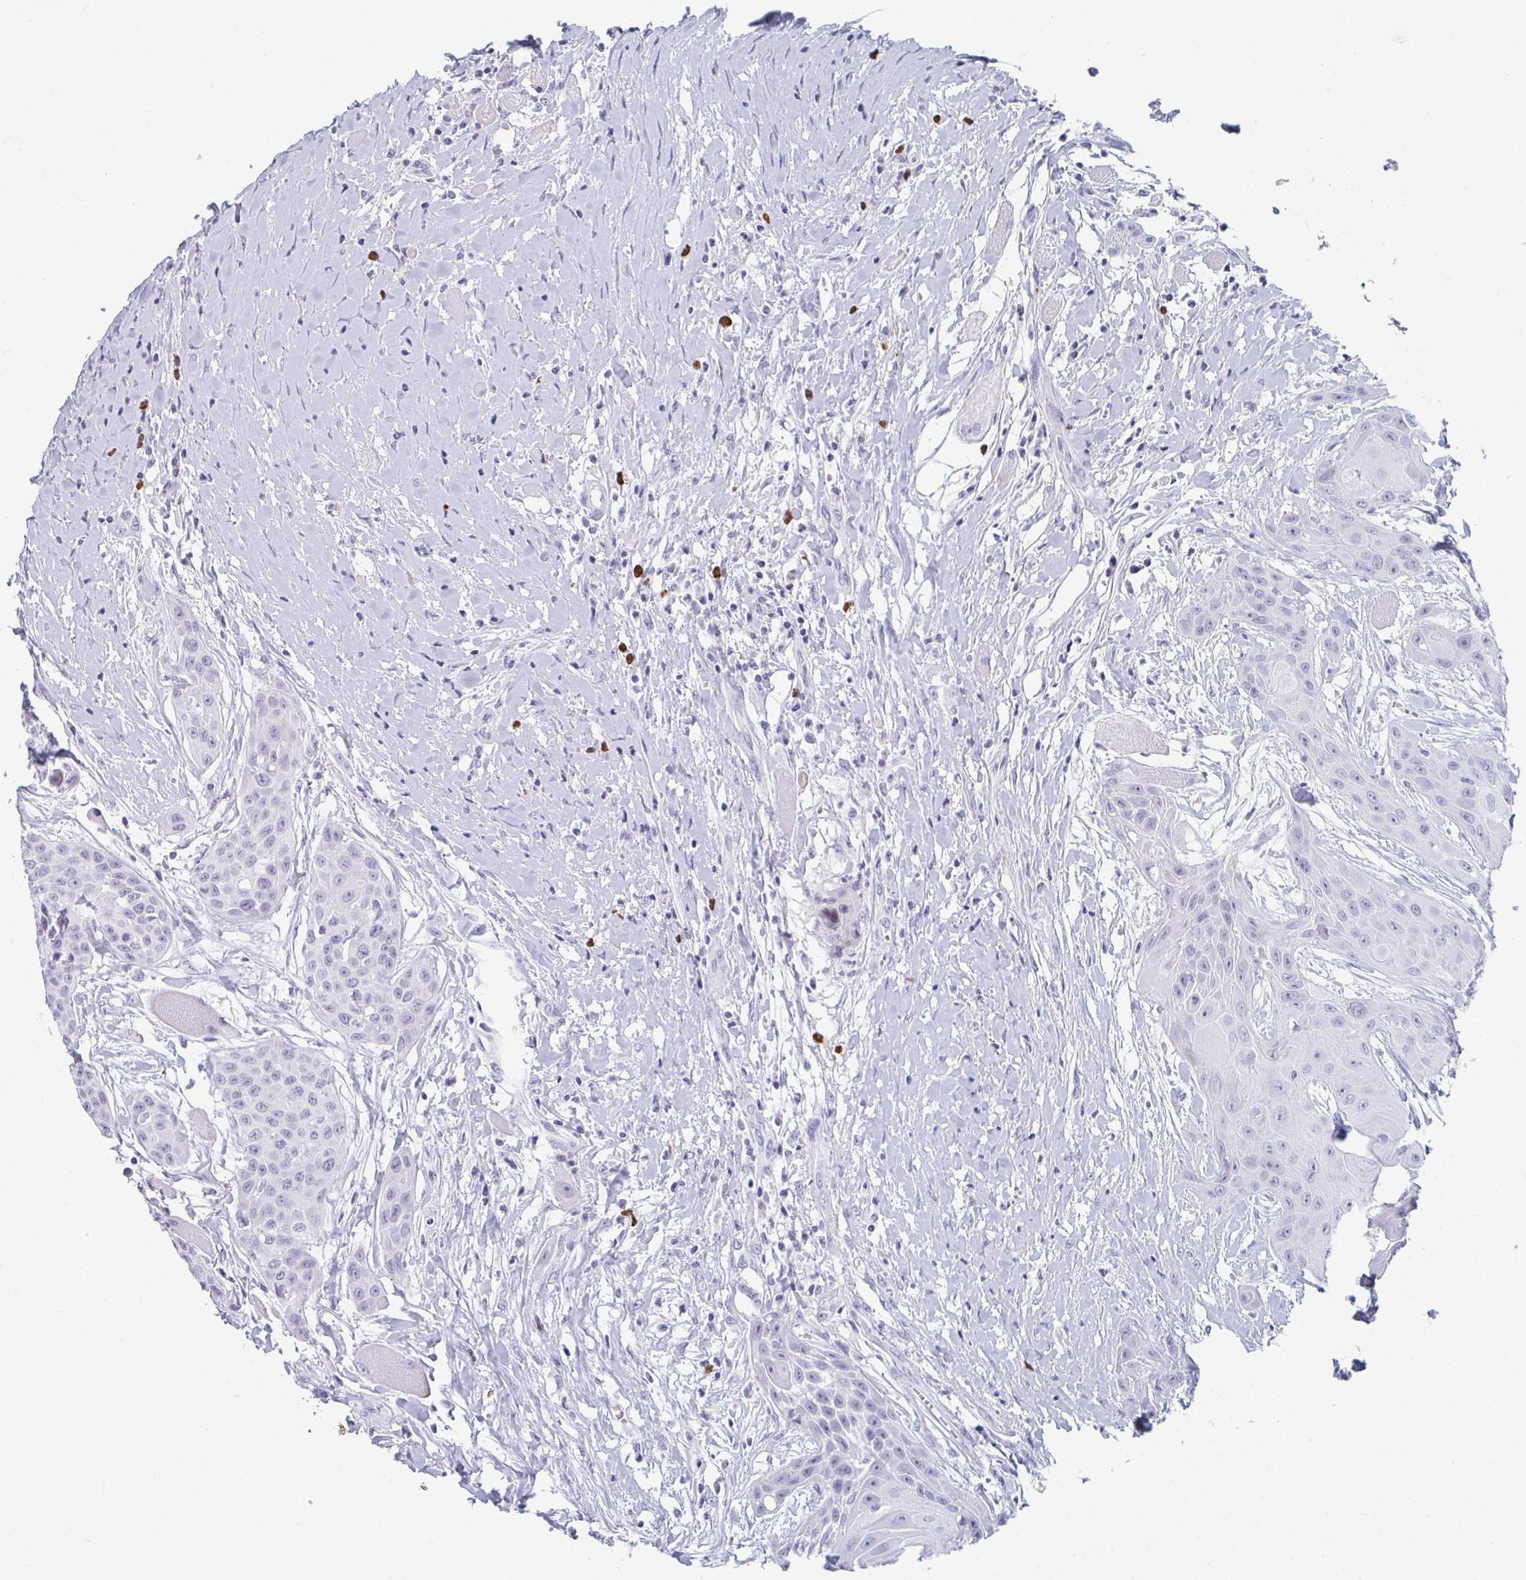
{"staining": {"intensity": "negative", "quantity": "none", "location": "none"}, "tissue": "head and neck cancer", "cell_type": "Tumor cells", "image_type": "cancer", "snomed": [{"axis": "morphology", "description": "Squamous cell carcinoma, NOS"}, {"axis": "topography", "description": "Head-Neck"}], "caption": "Head and neck cancer stained for a protein using immunohistochemistry (IHC) shows no positivity tumor cells.", "gene": "RUBCN", "patient": {"sex": "female", "age": 73}}